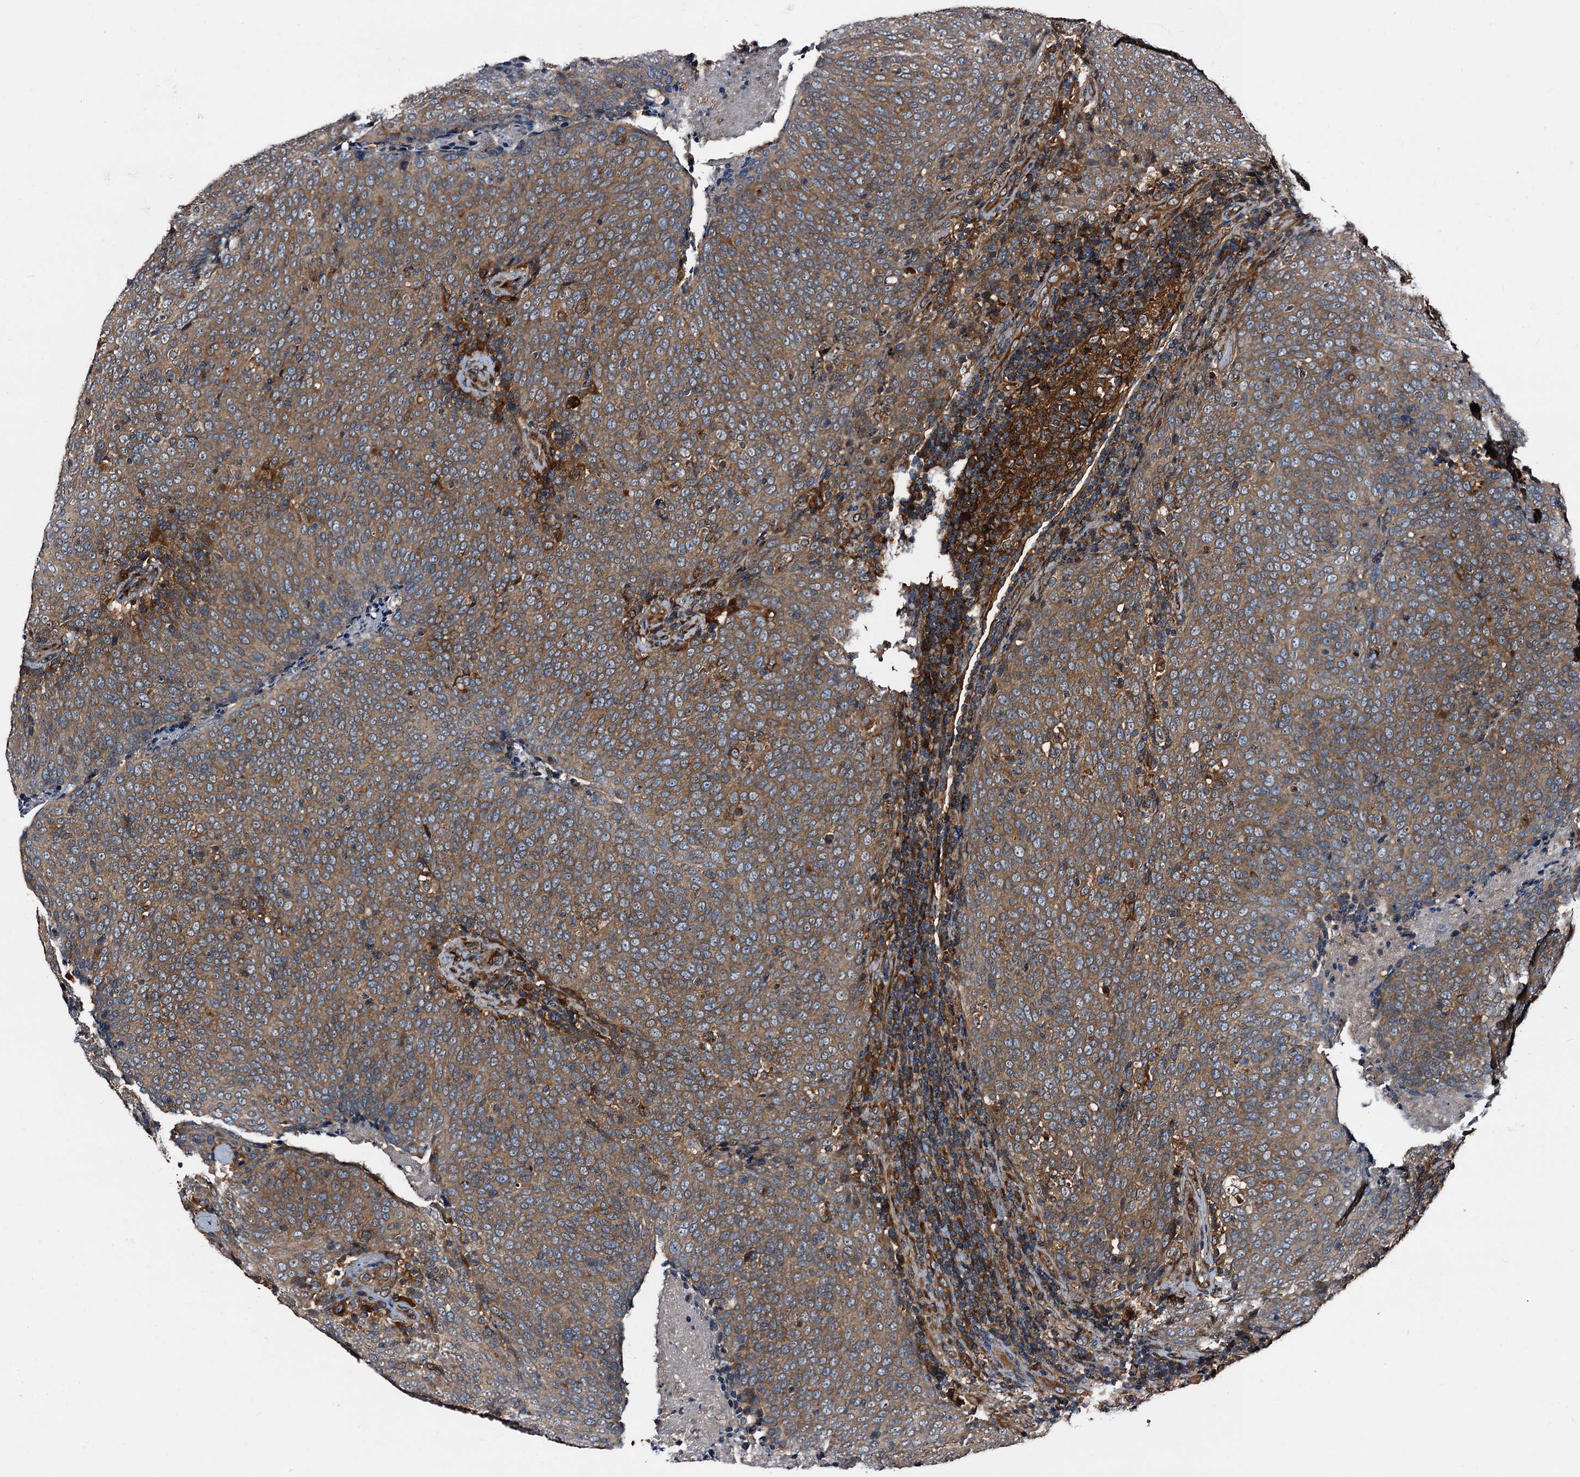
{"staining": {"intensity": "moderate", "quantity": ">75%", "location": "cytoplasmic/membranous"}, "tissue": "head and neck cancer", "cell_type": "Tumor cells", "image_type": "cancer", "snomed": [{"axis": "morphology", "description": "Squamous cell carcinoma, NOS"}, {"axis": "morphology", "description": "Squamous cell carcinoma, metastatic, NOS"}, {"axis": "topography", "description": "Lymph node"}, {"axis": "topography", "description": "Head-Neck"}], "caption": "Immunohistochemical staining of human head and neck cancer shows medium levels of moderate cytoplasmic/membranous positivity in approximately >75% of tumor cells.", "gene": "PEX5", "patient": {"sex": "male", "age": 62}}